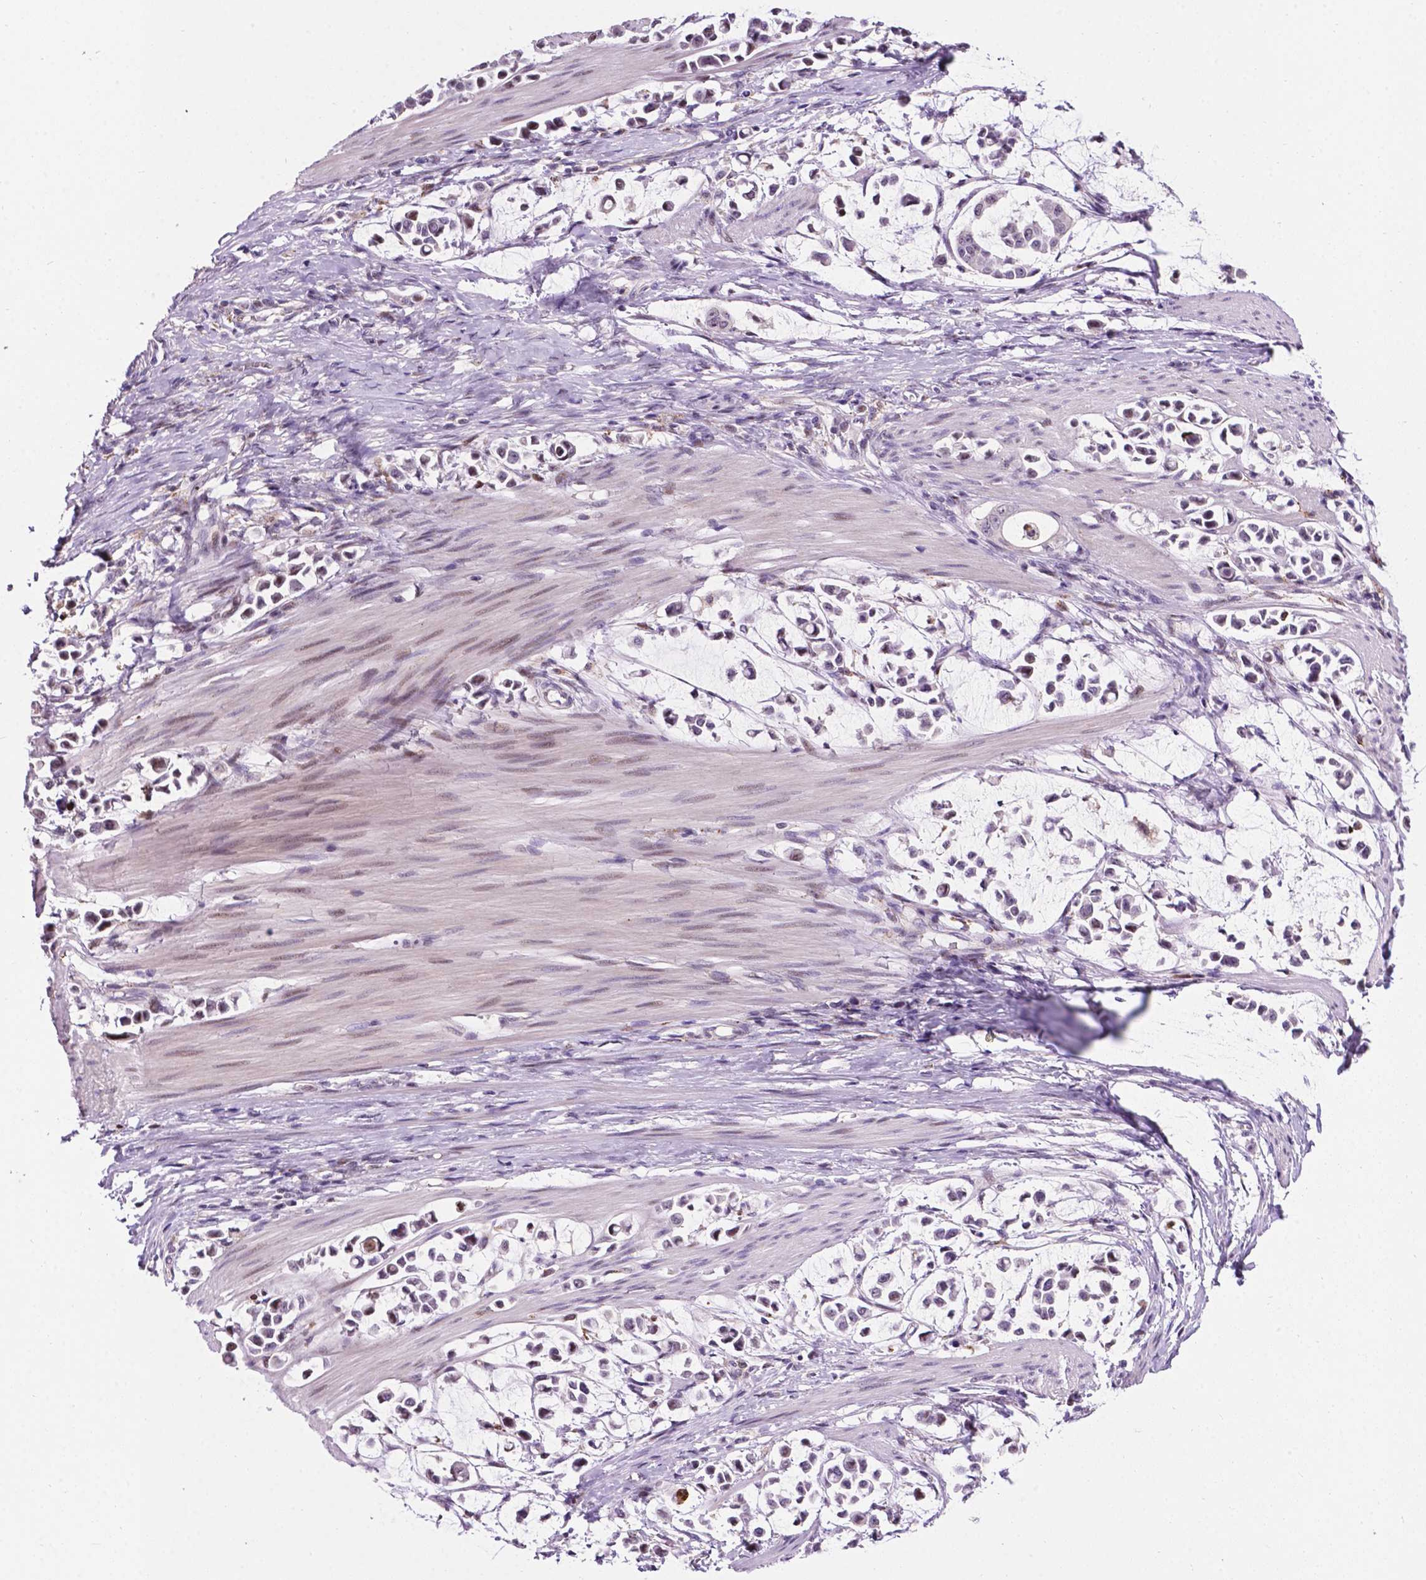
{"staining": {"intensity": "negative", "quantity": "none", "location": "none"}, "tissue": "stomach cancer", "cell_type": "Tumor cells", "image_type": "cancer", "snomed": [{"axis": "morphology", "description": "Adenocarcinoma, NOS"}, {"axis": "topography", "description": "Stomach"}], "caption": "Tumor cells are negative for protein expression in human stomach cancer.", "gene": "SMAD3", "patient": {"sex": "male", "age": 82}}